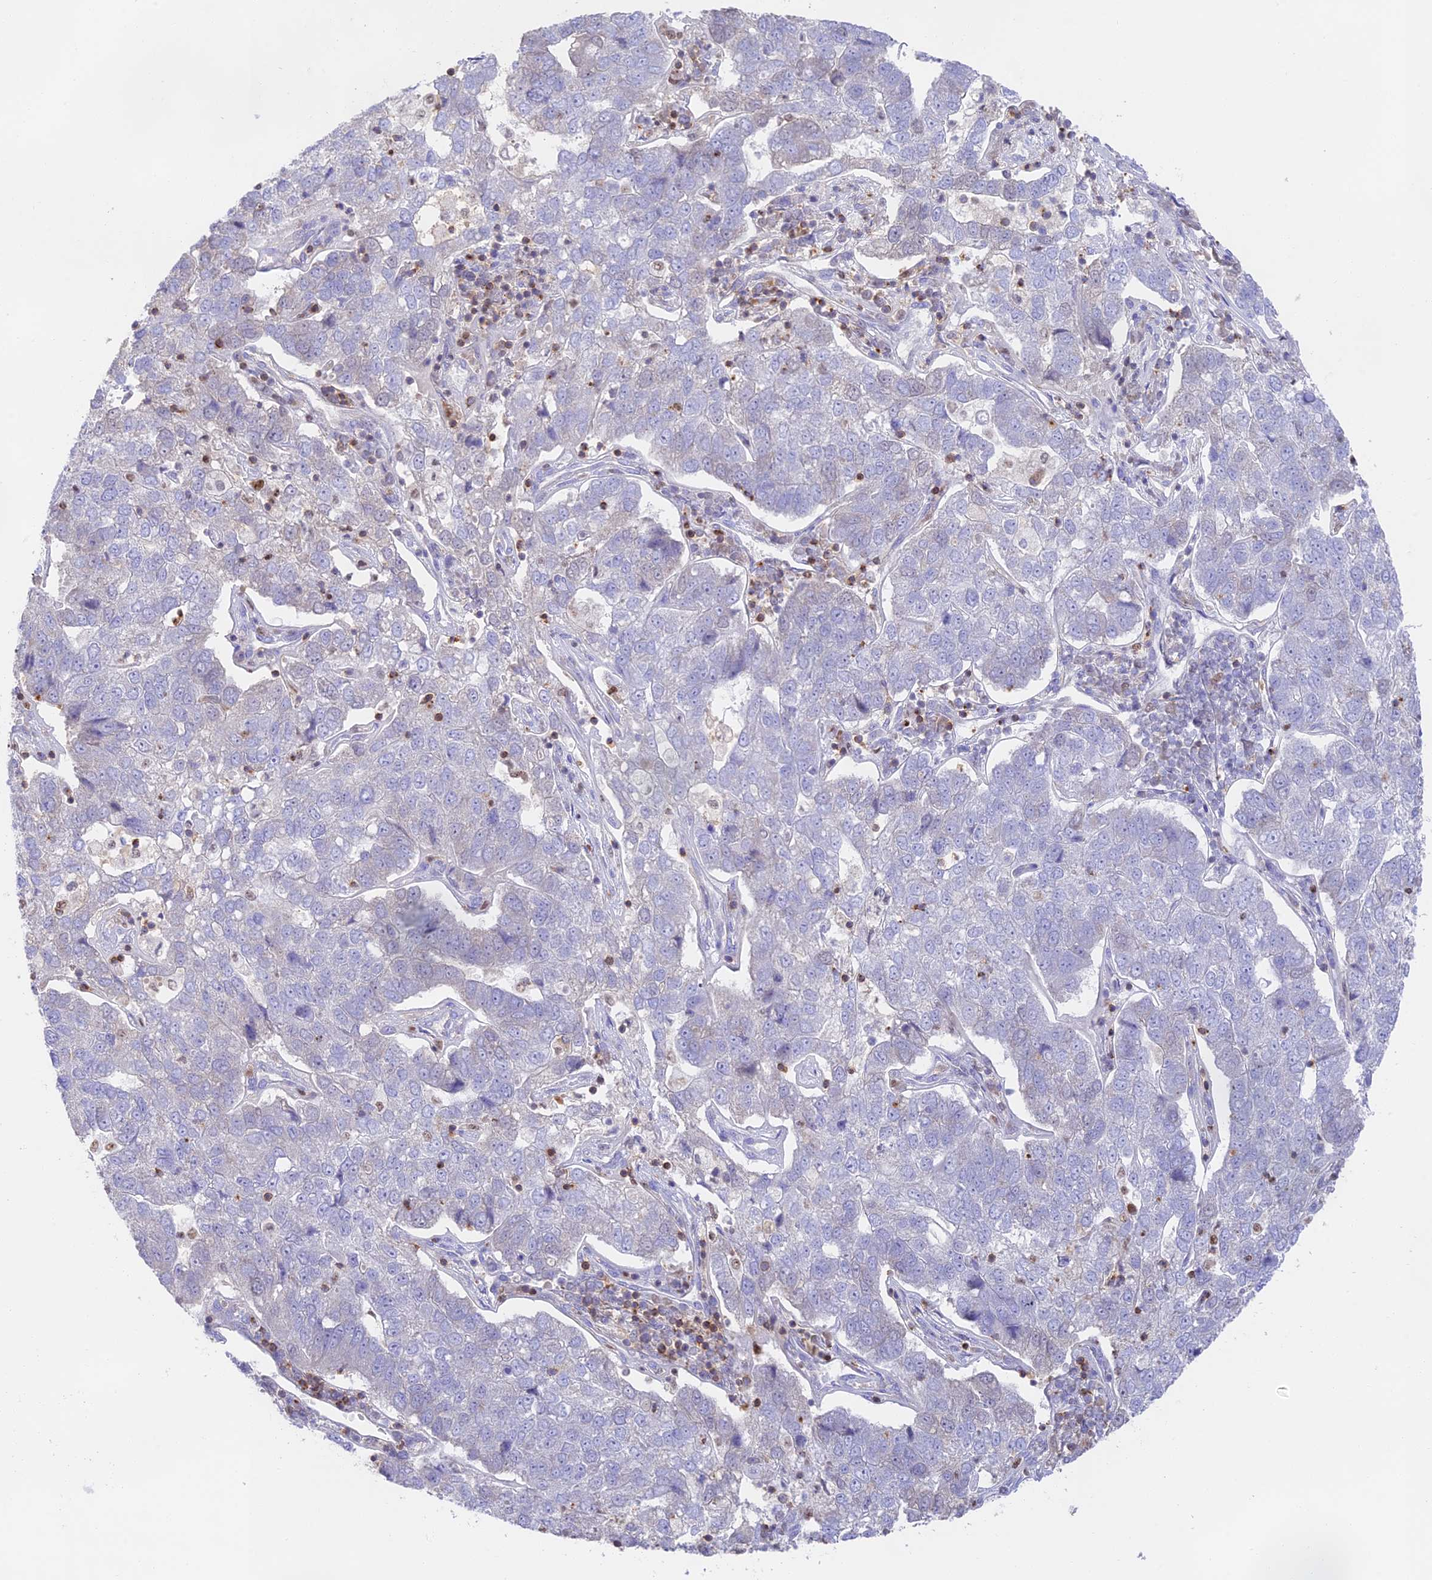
{"staining": {"intensity": "negative", "quantity": "none", "location": "none"}, "tissue": "pancreatic cancer", "cell_type": "Tumor cells", "image_type": "cancer", "snomed": [{"axis": "morphology", "description": "Adenocarcinoma, NOS"}, {"axis": "topography", "description": "Pancreas"}], "caption": "This is an immunohistochemistry micrograph of human pancreatic adenocarcinoma. There is no expression in tumor cells.", "gene": "DENND1C", "patient": {"sex": "female", "age": 61}}